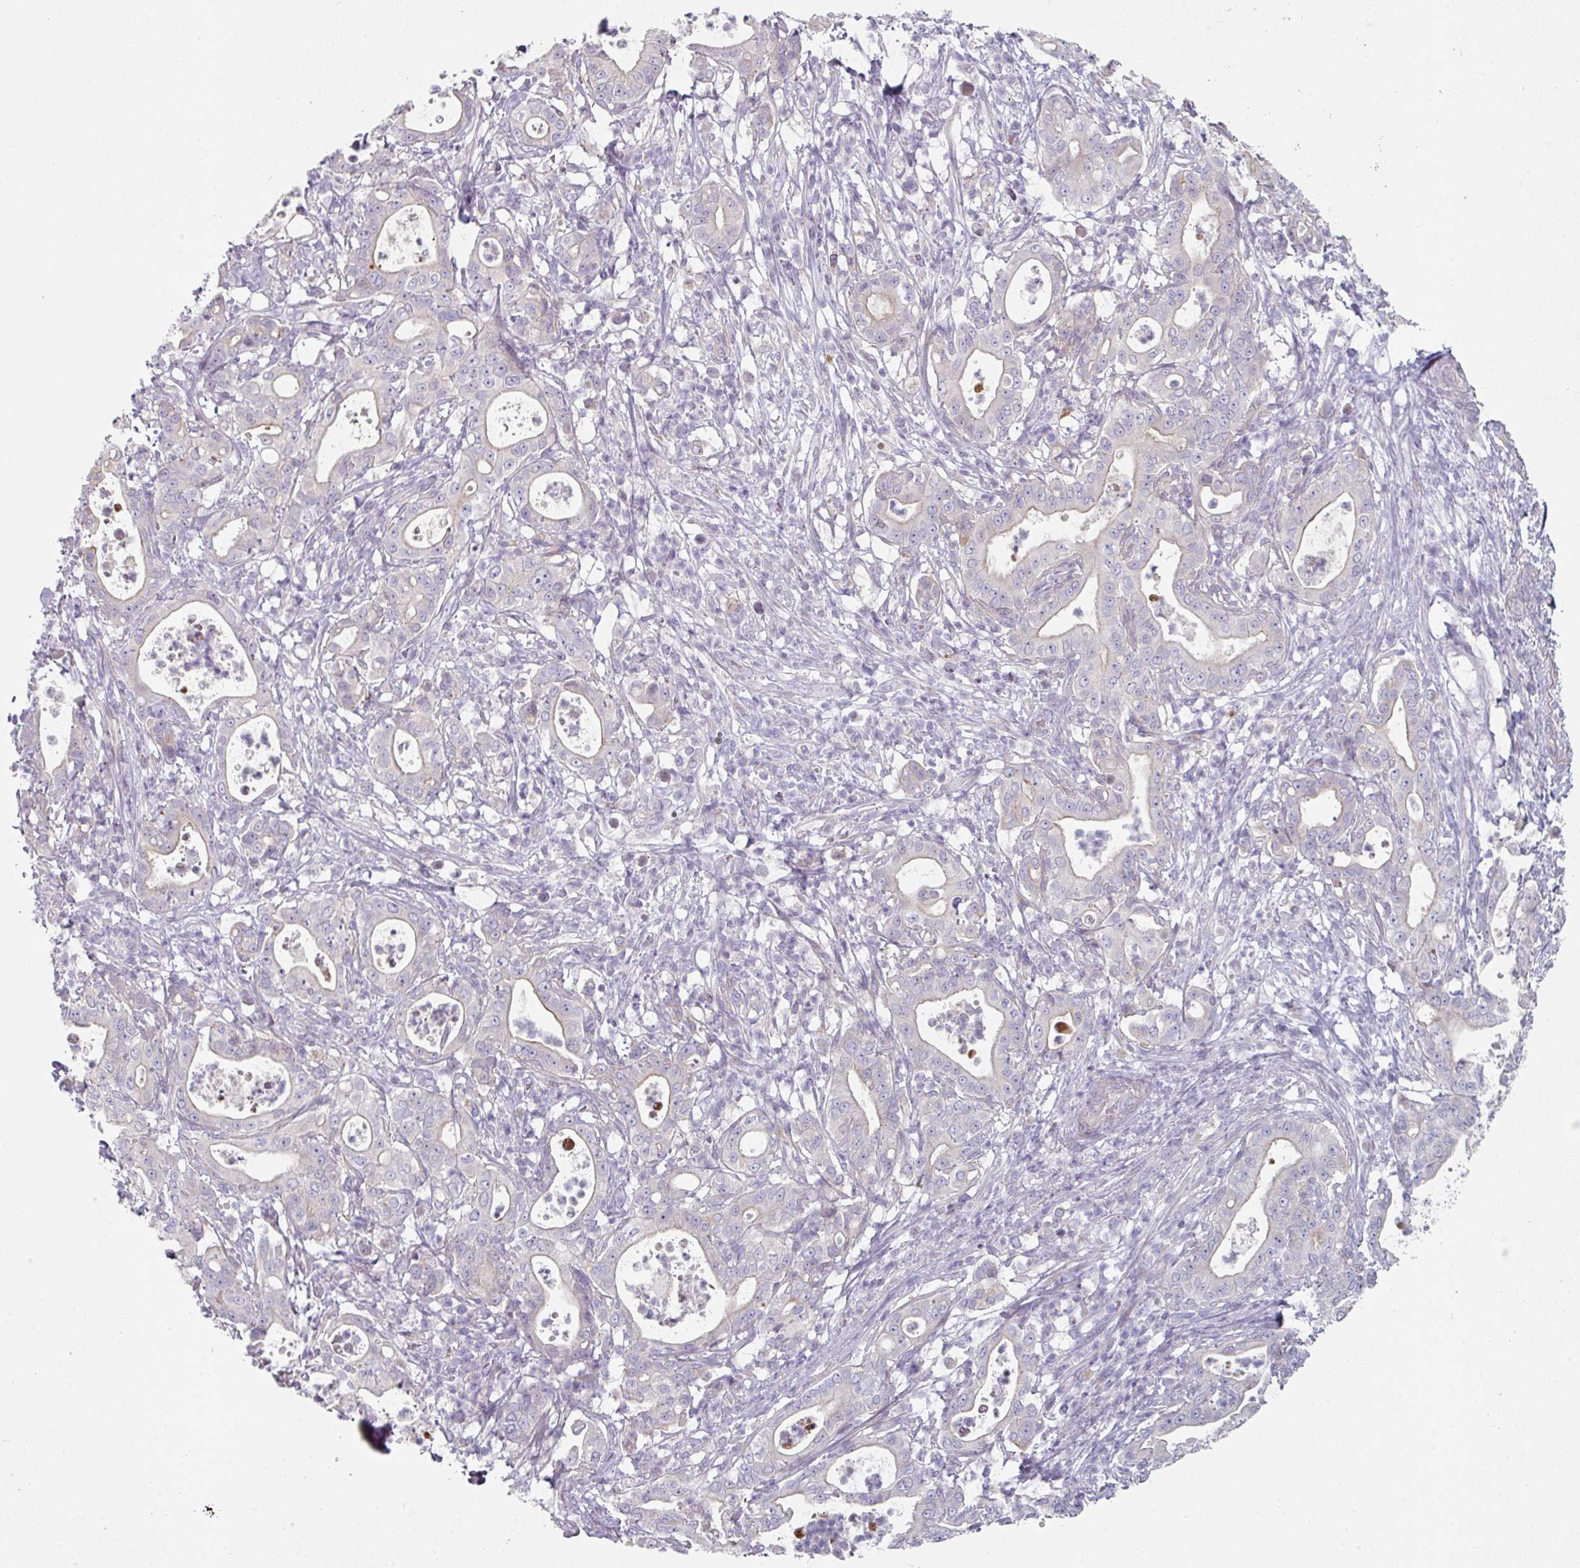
{"staining": {"intensity": "negative", "quantity": "none", "location": "none"}, "tissue": "pancreatic cancer", "cell_type": "Tumor cells", "image_type": "cancer", "snomed": [{"axis": "morphology", "description": "Adenocarcinoma, NOS"}, {"axis": "topography", "description": "Pancreas"}], "caption": "This micrograph is of adenocarcinoma (pancreatic) stained with IHC to label a protein in brown with the nuclei are counter-stained blue. There is no positivity in tumor cells. (Stains: DAB IHC with hematoxylin counter stain, Microscopy: brightfield microscopy at high magnification).", "gene": "WSB2", "patient": {"sex": "male", "age": 71}}